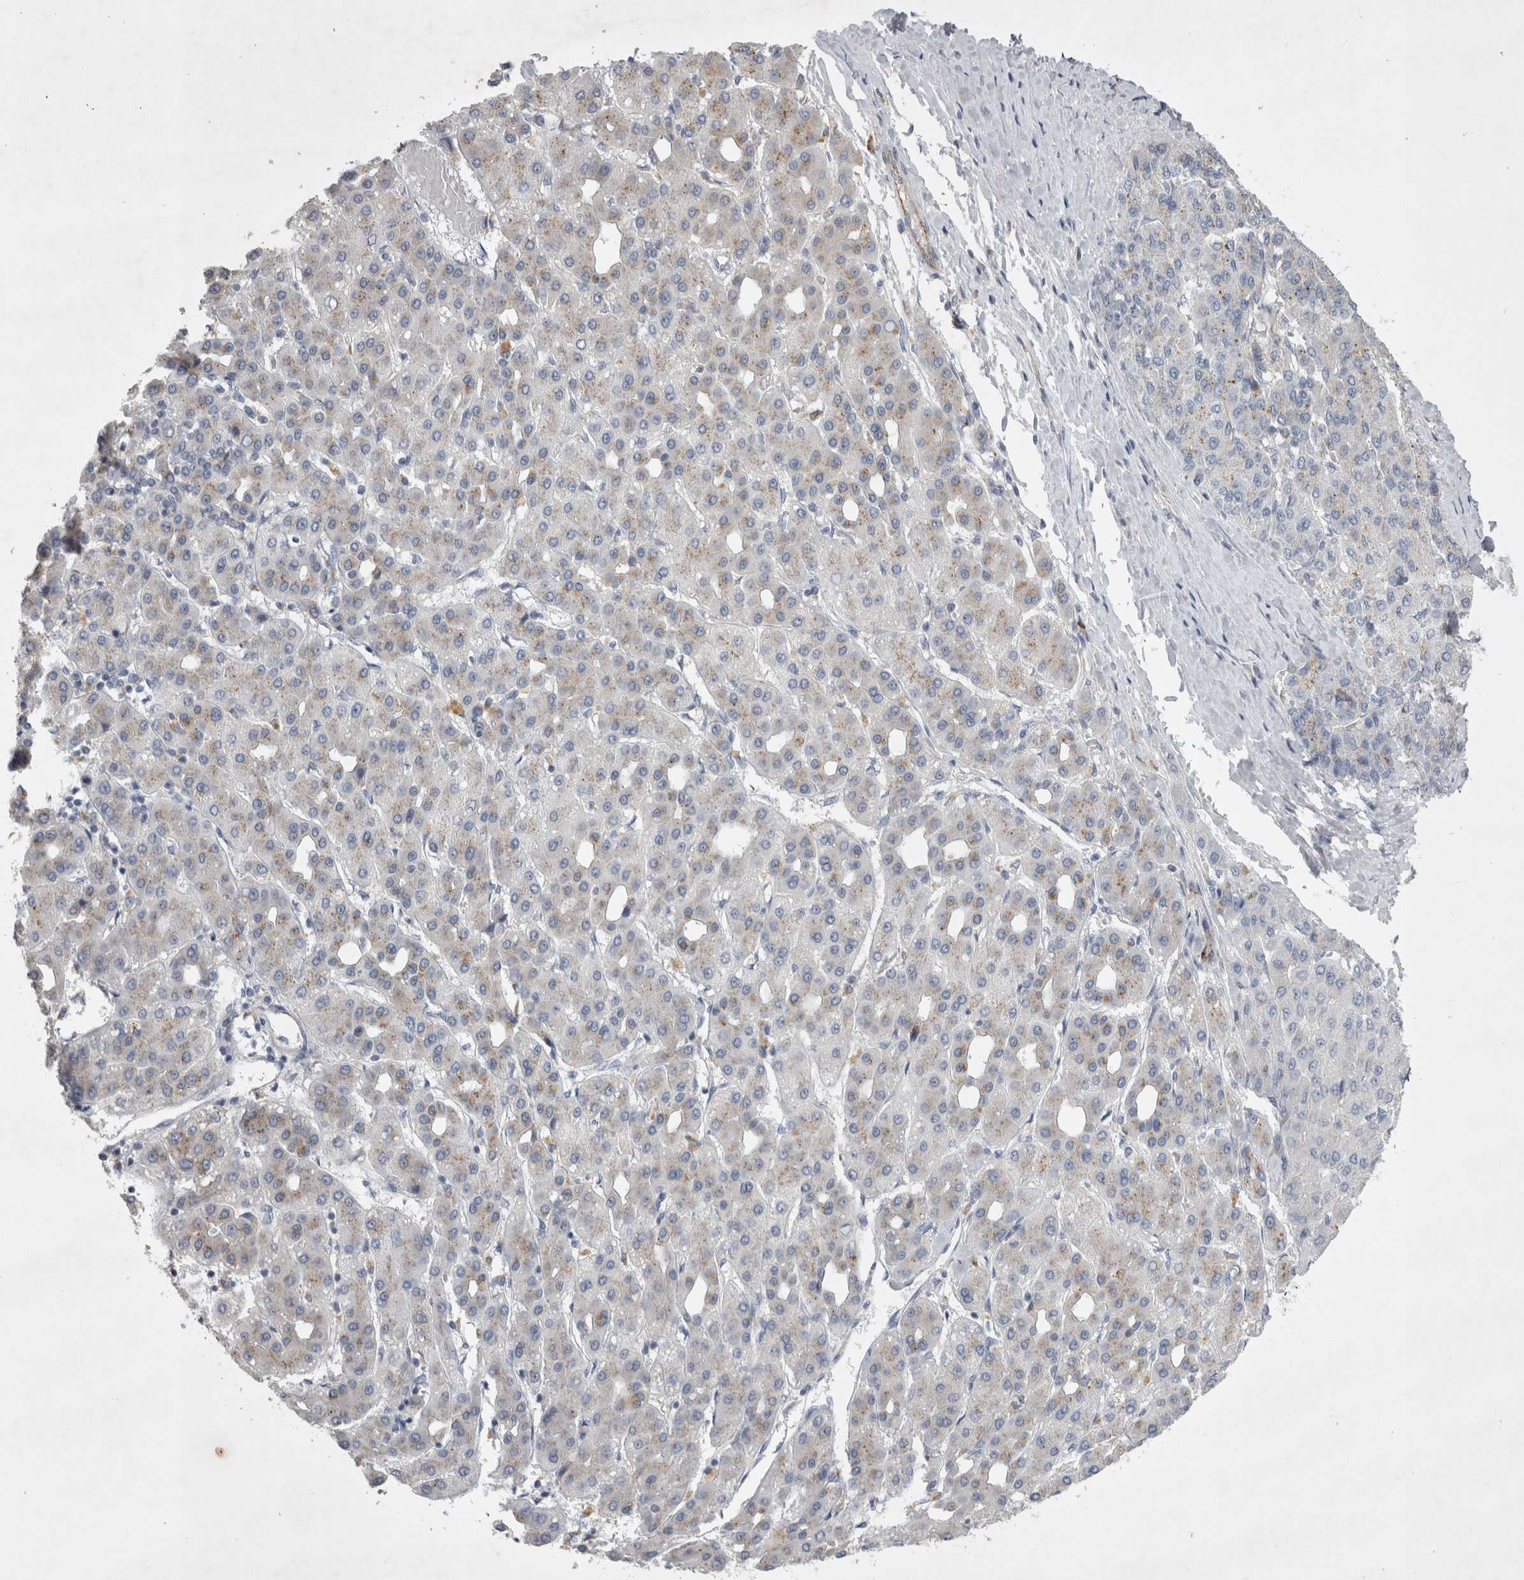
{"staining": {"intensity": "weak", "quantity": "<25%", "location": "cytoplasmic/membranous"}, "tissue": "liver cancer", "cell_type": "Tumor cells", "image_type": "cancer", "snomed": [{"axis": "morphology", "description": "Carcinoma, Hepatocellular, NOS"}, {"axis": "topography", "description": "Liver"}], "caption": "DAB immunohistochemical staining of liver hepatocellular carcinoma demonstrates no significant staining in tumor cells.", "gene": "STRADB", "patient": {"sex": "male", "age": 65}}